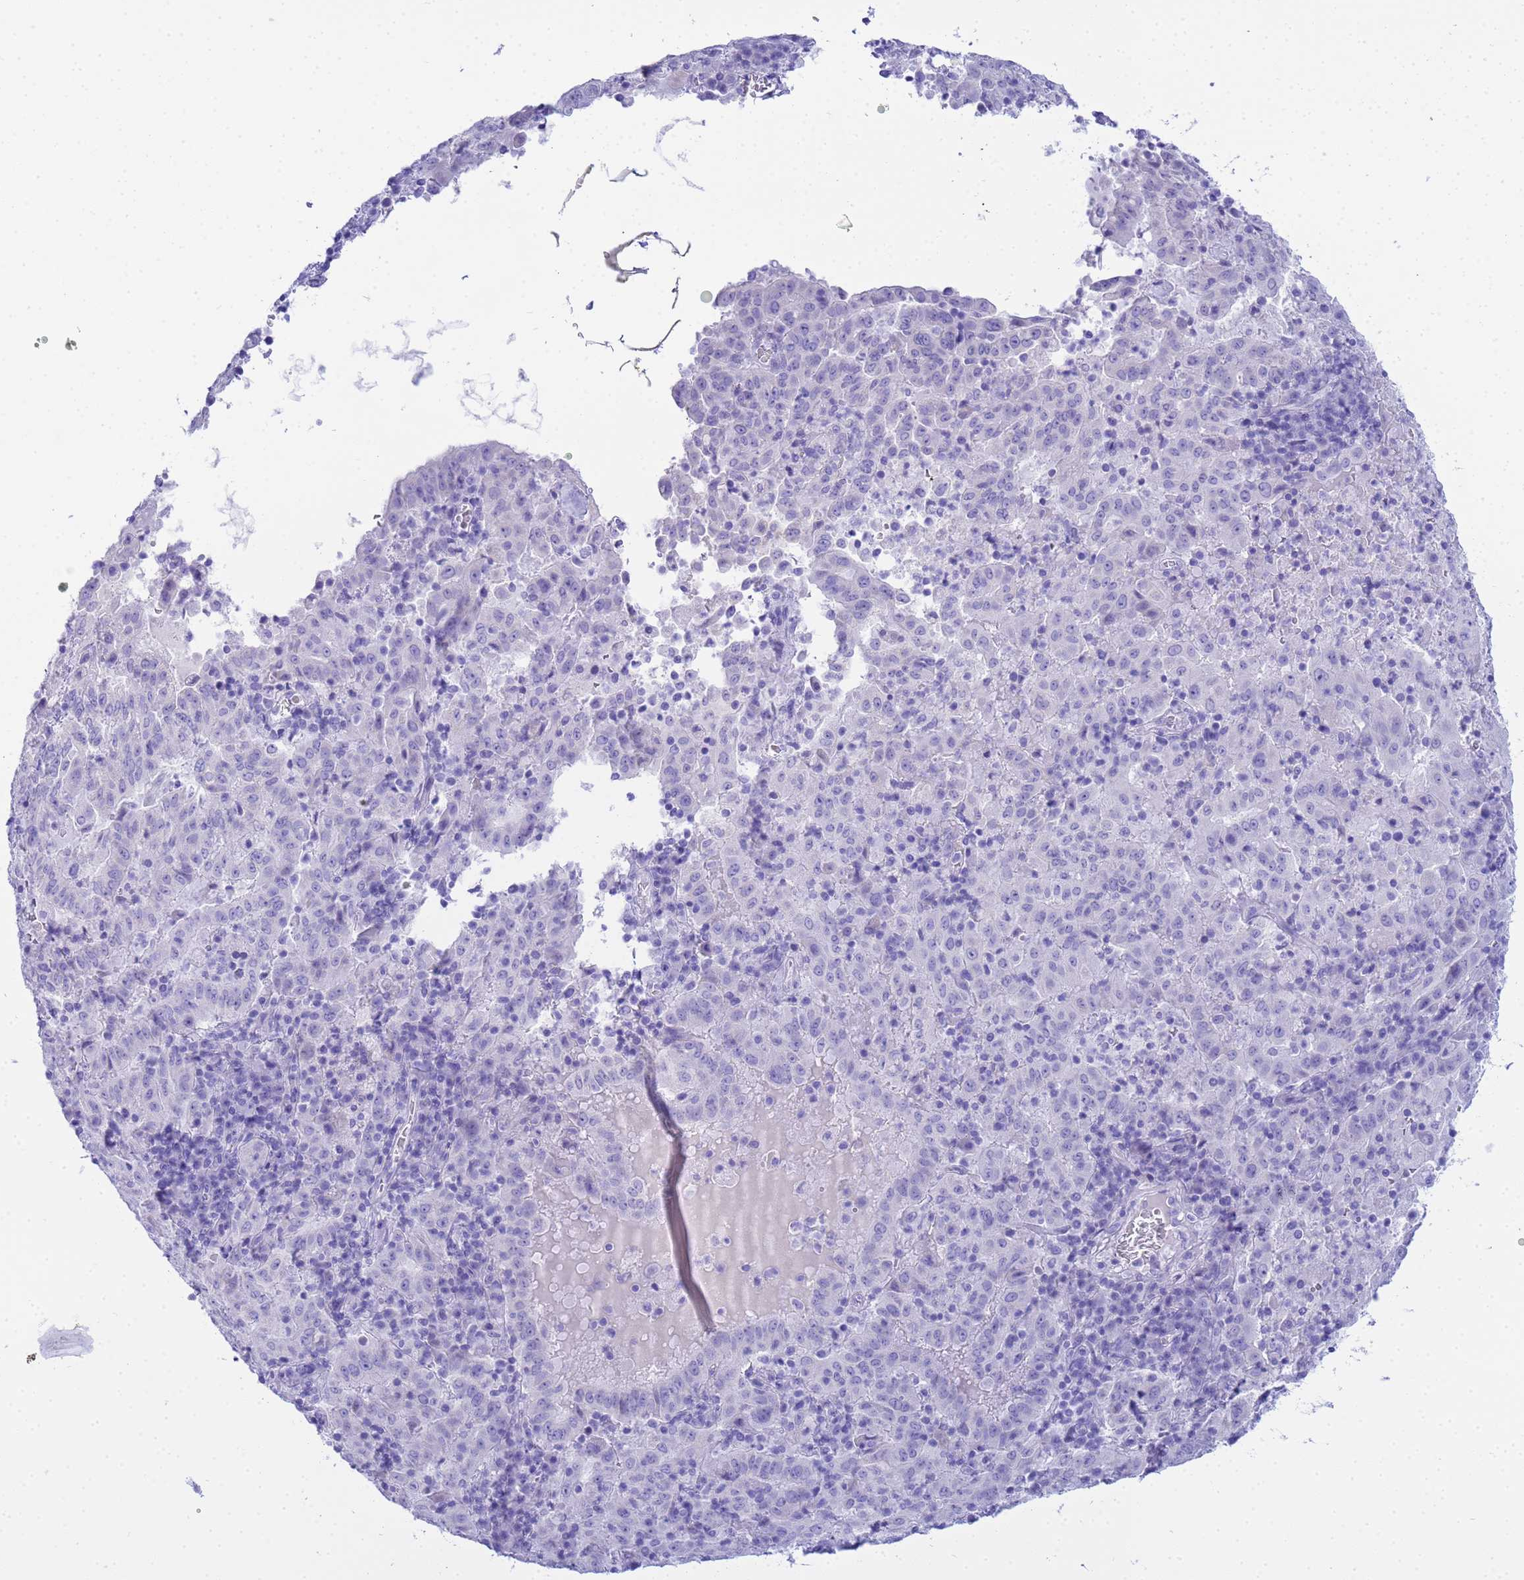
{"staining": {"intensity": "negative", "quantity": "none", "location": "none"}, "tissue": "pancreatic cancer", "cell_type": "Tumor cells", "image_type": "cancer", "snomed": [{"axis": "morphology", "description": "Adenocarcinoma, NOS"}, {"axis": "topography", "description": "Pancreas"}], "caption": "The IHC photomicrograph has no significant staining in tumor cells of pancreatic cancer tissue.", "gene": "AQP12A", "patient": {"sex": "male", "age": 63}}